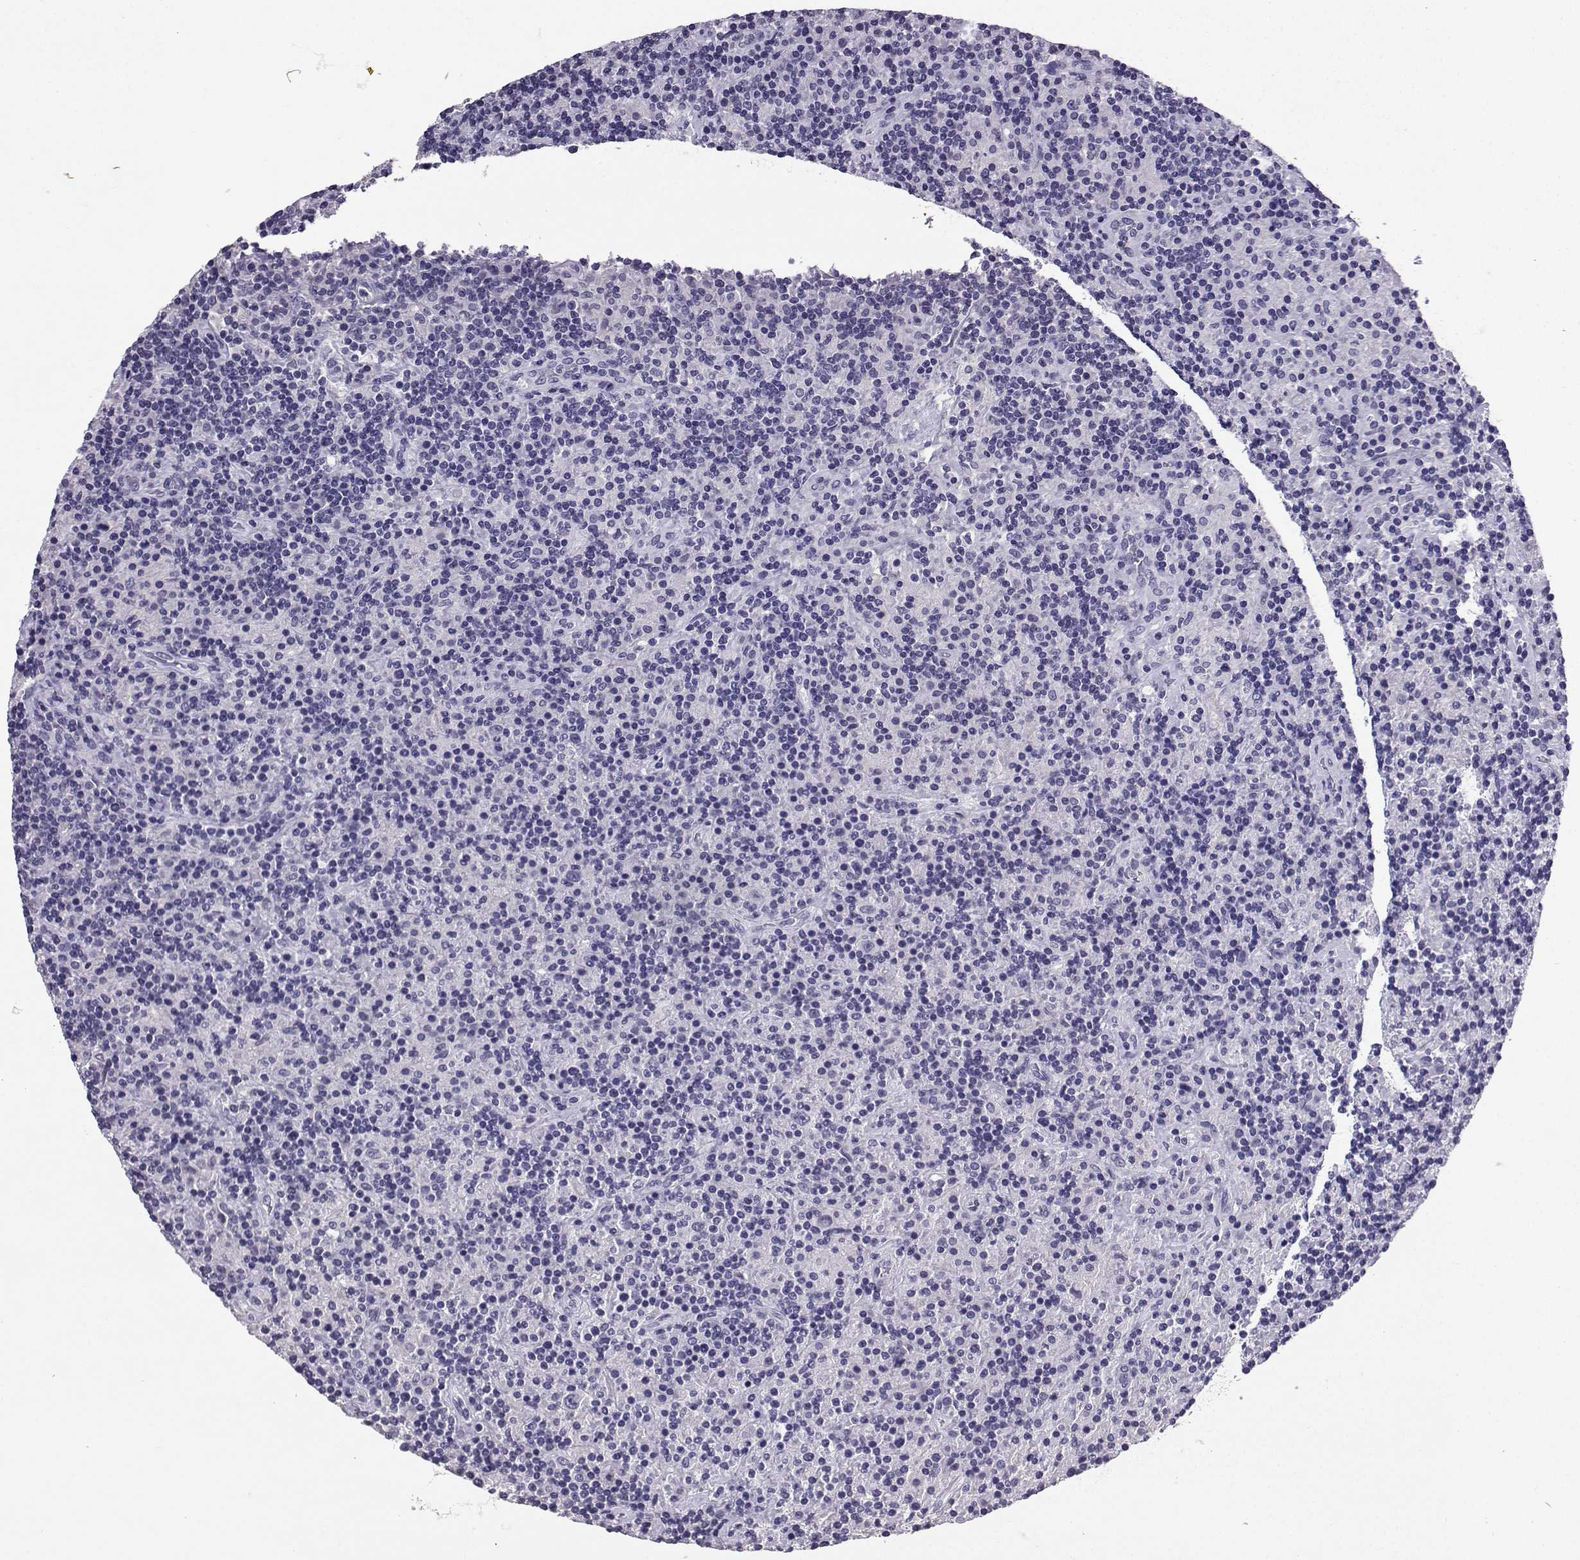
{"staining": {"intensity": "negative", "quantity": "none", "location": "none"}, "tissue": "lymphoma", "cell_type": "Tumor cells", "image_type": "cancer", "snomed": [{"axis": "morphology", "description": "Hodgkin's disease, NOS"}, {"axis": "topography", "description": "Lymph node"}], "caption": "A micrograph of lymphoma stained for a protein reveals no brown staining in tumor cells.", "gene": "SPAG11B", "patient": {"sex": "male", "age": 70}}